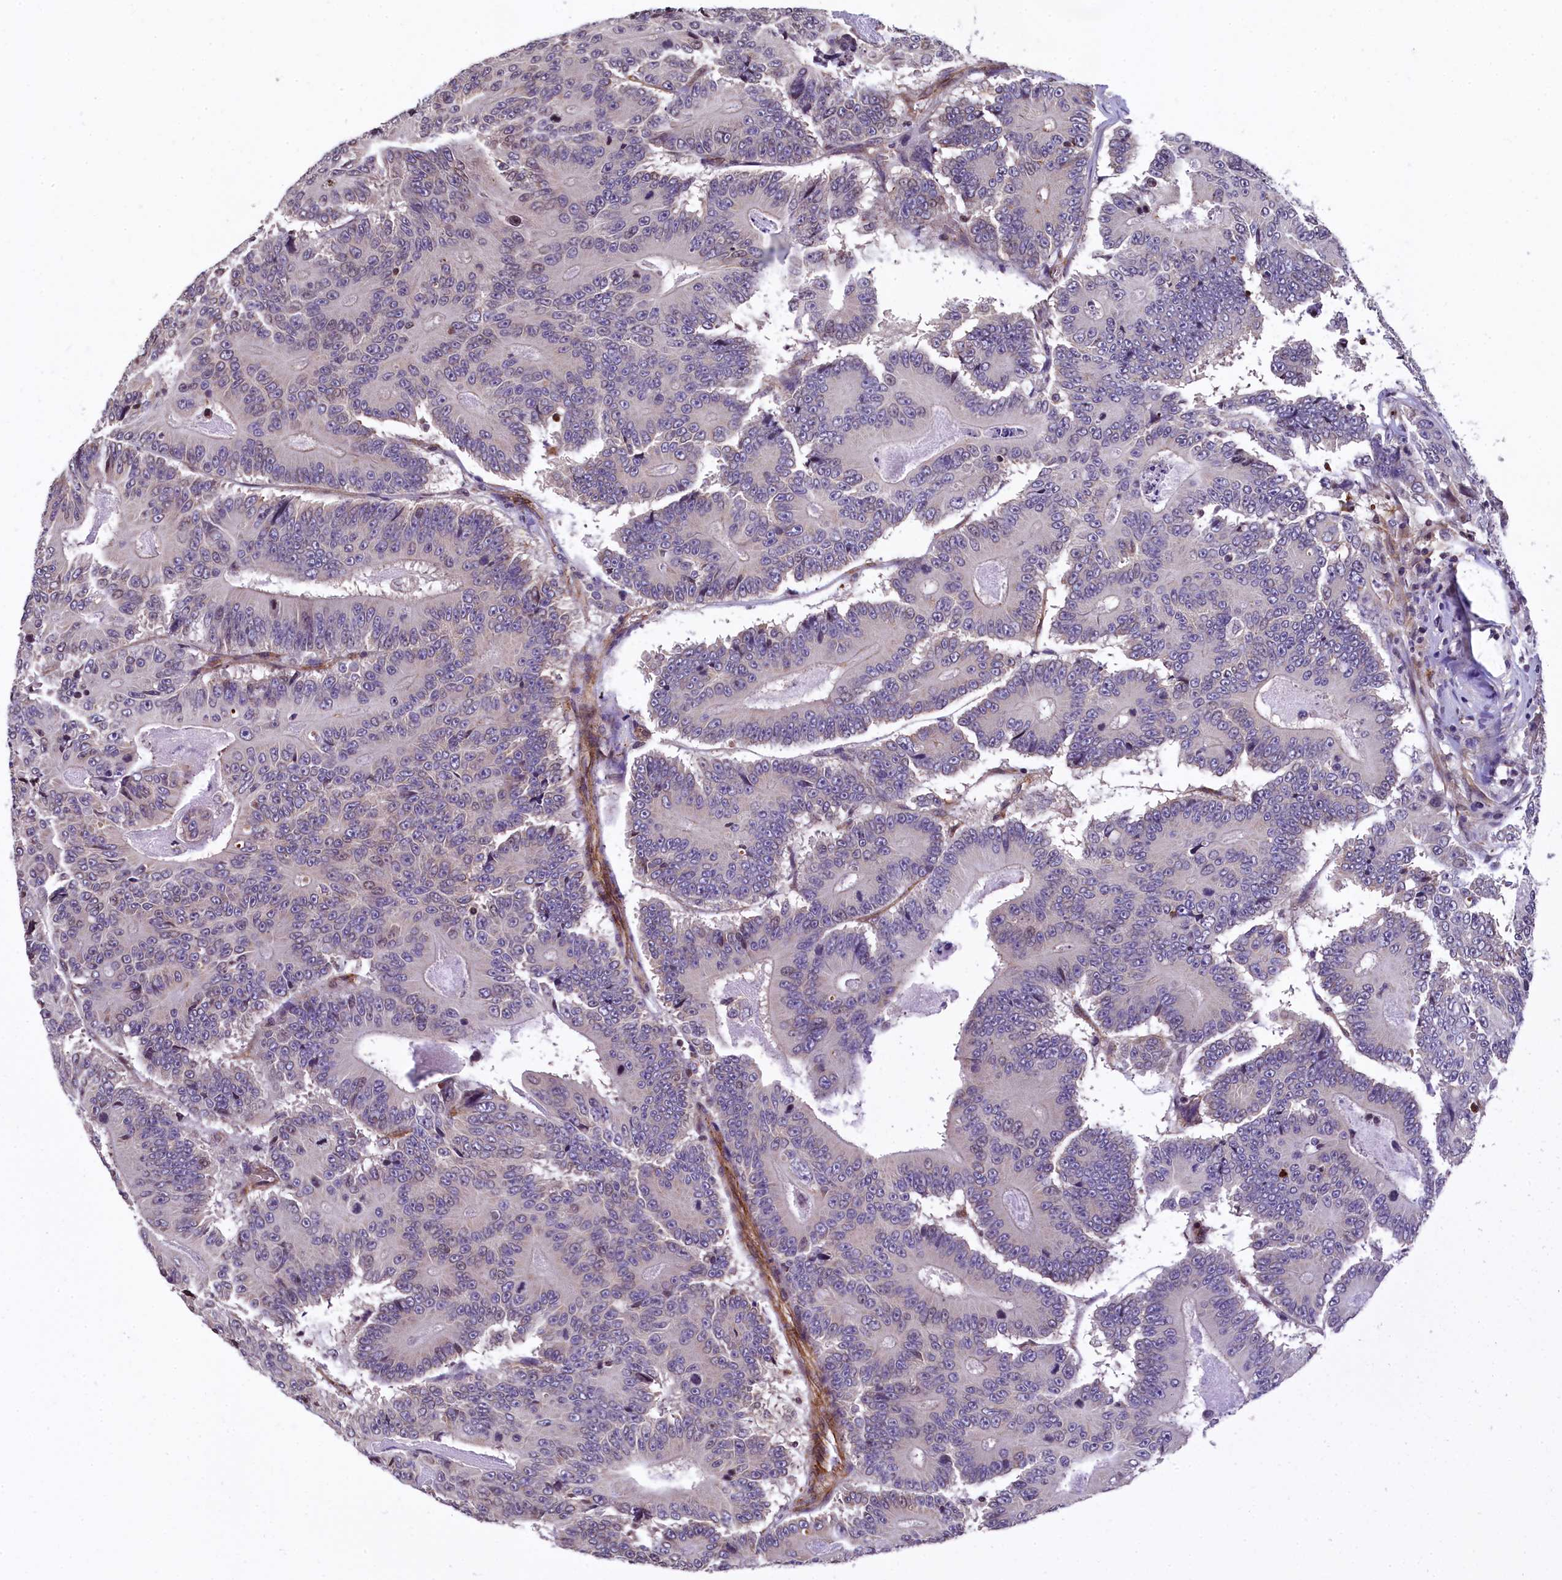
{"staining": {"intensity": "negative", "quantity": "none", "location": "none"}, "tissue": "colorectal cancer", "cell_type": "Tumor cells", "image_type": "cancer", "snomed": [{"axis": "morphology", "description": "Adenocarcinoma, NOS"}, {"axis": "topography", "description": "Colon"}], "caption": "An immunohistochemistry micrograph of colorectal adenocarcinoma is shown. There is no staining in tumor cells of colorectal adenocarcinoma.", "gene": "ZNF2", "patient": {"sex": "male", "age": 83}}